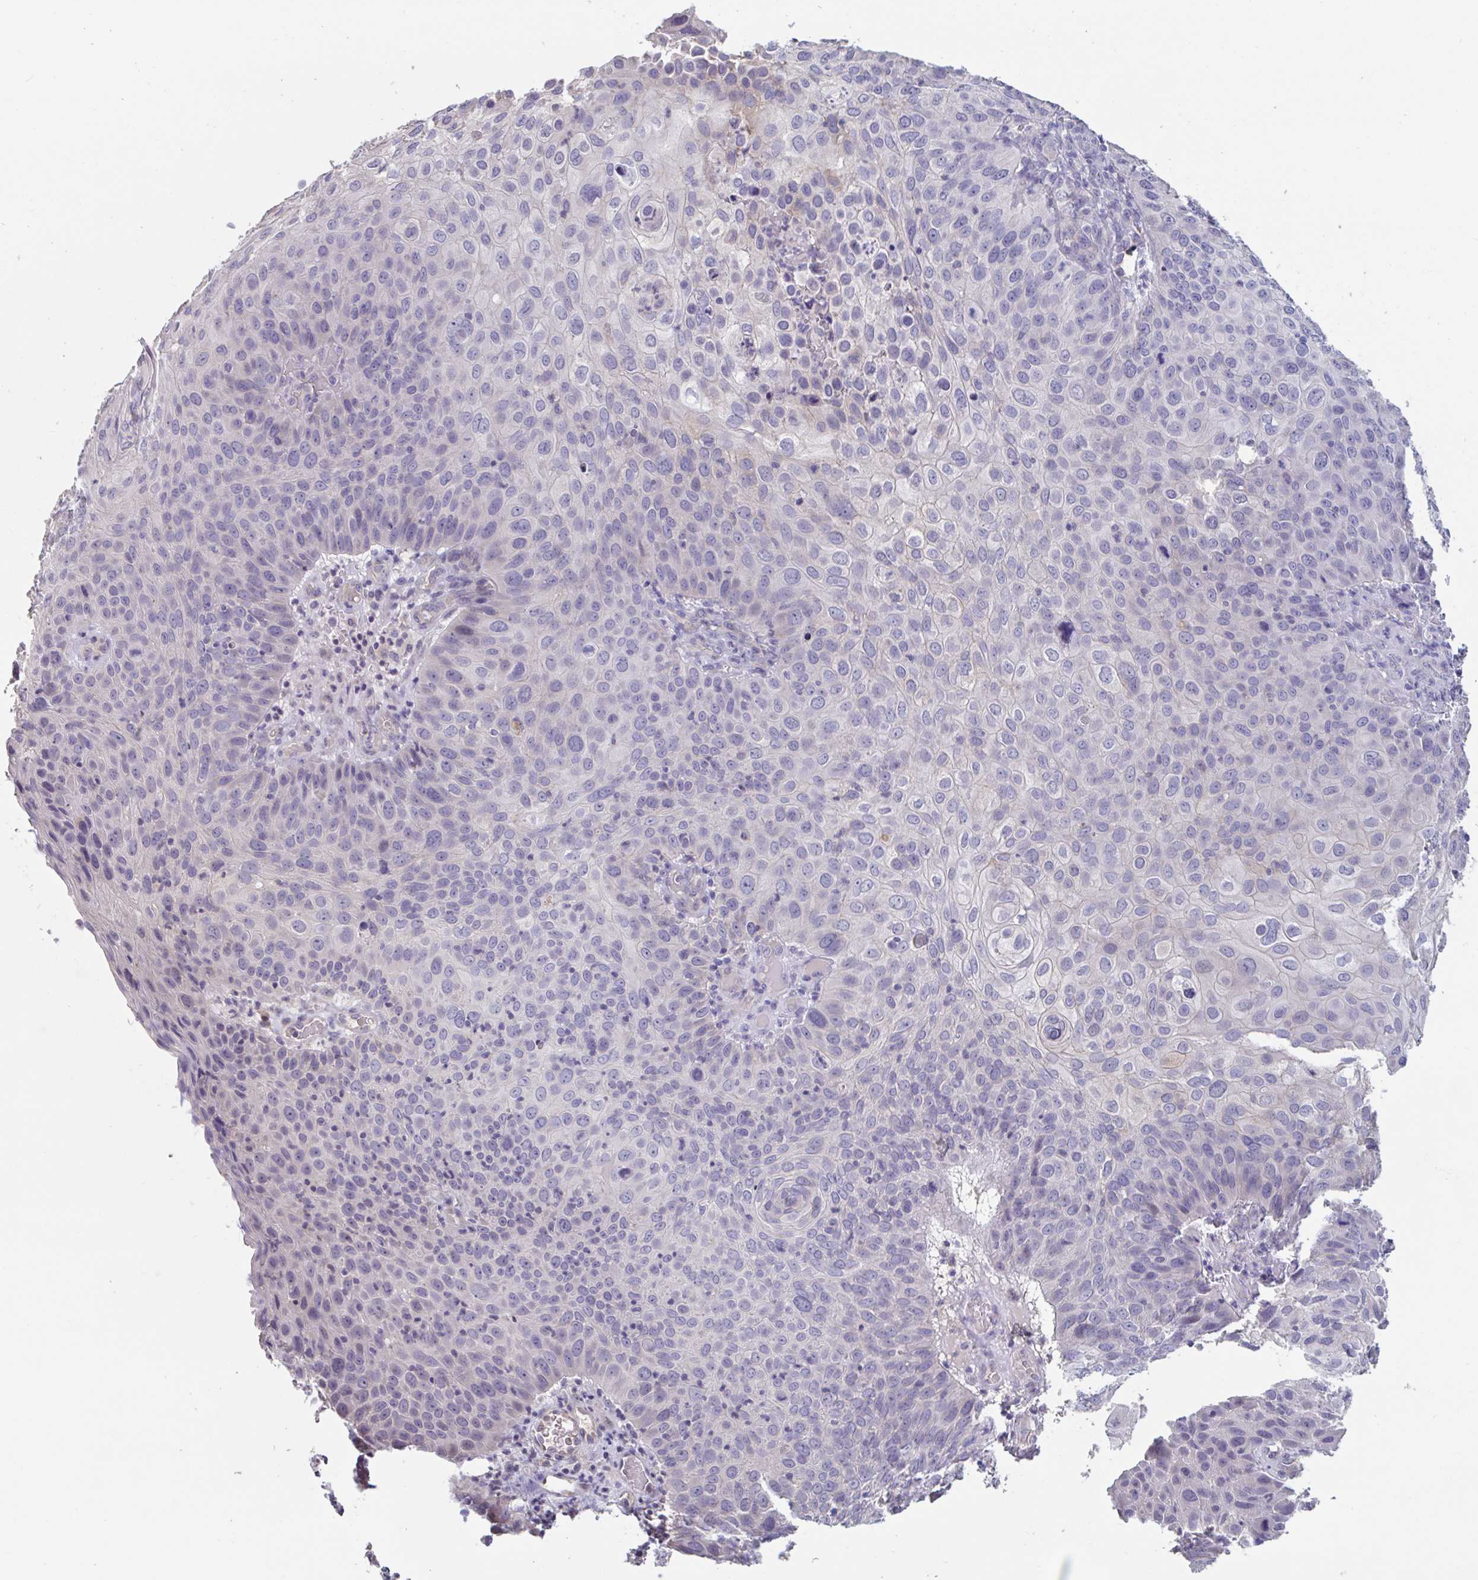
{"staining": {"intensity": "negative", "quantity": "none", "location": "none"}, "tissue": "skin cancer", "cell_type": "Tumor cells", "image_type": "cancer", "snomed": [{"axis": "morphology", "description": "Squamous cell carcinoma, NOS"}, {"axis": "topography", "description": "Skin"}], "caption": "Photomicrograph shows no protein staining in tumor cells of squamous cell carcinoma (skin) tissue.", "gene": "UNKL", "patient": {"sex": "male", "age": 87}}